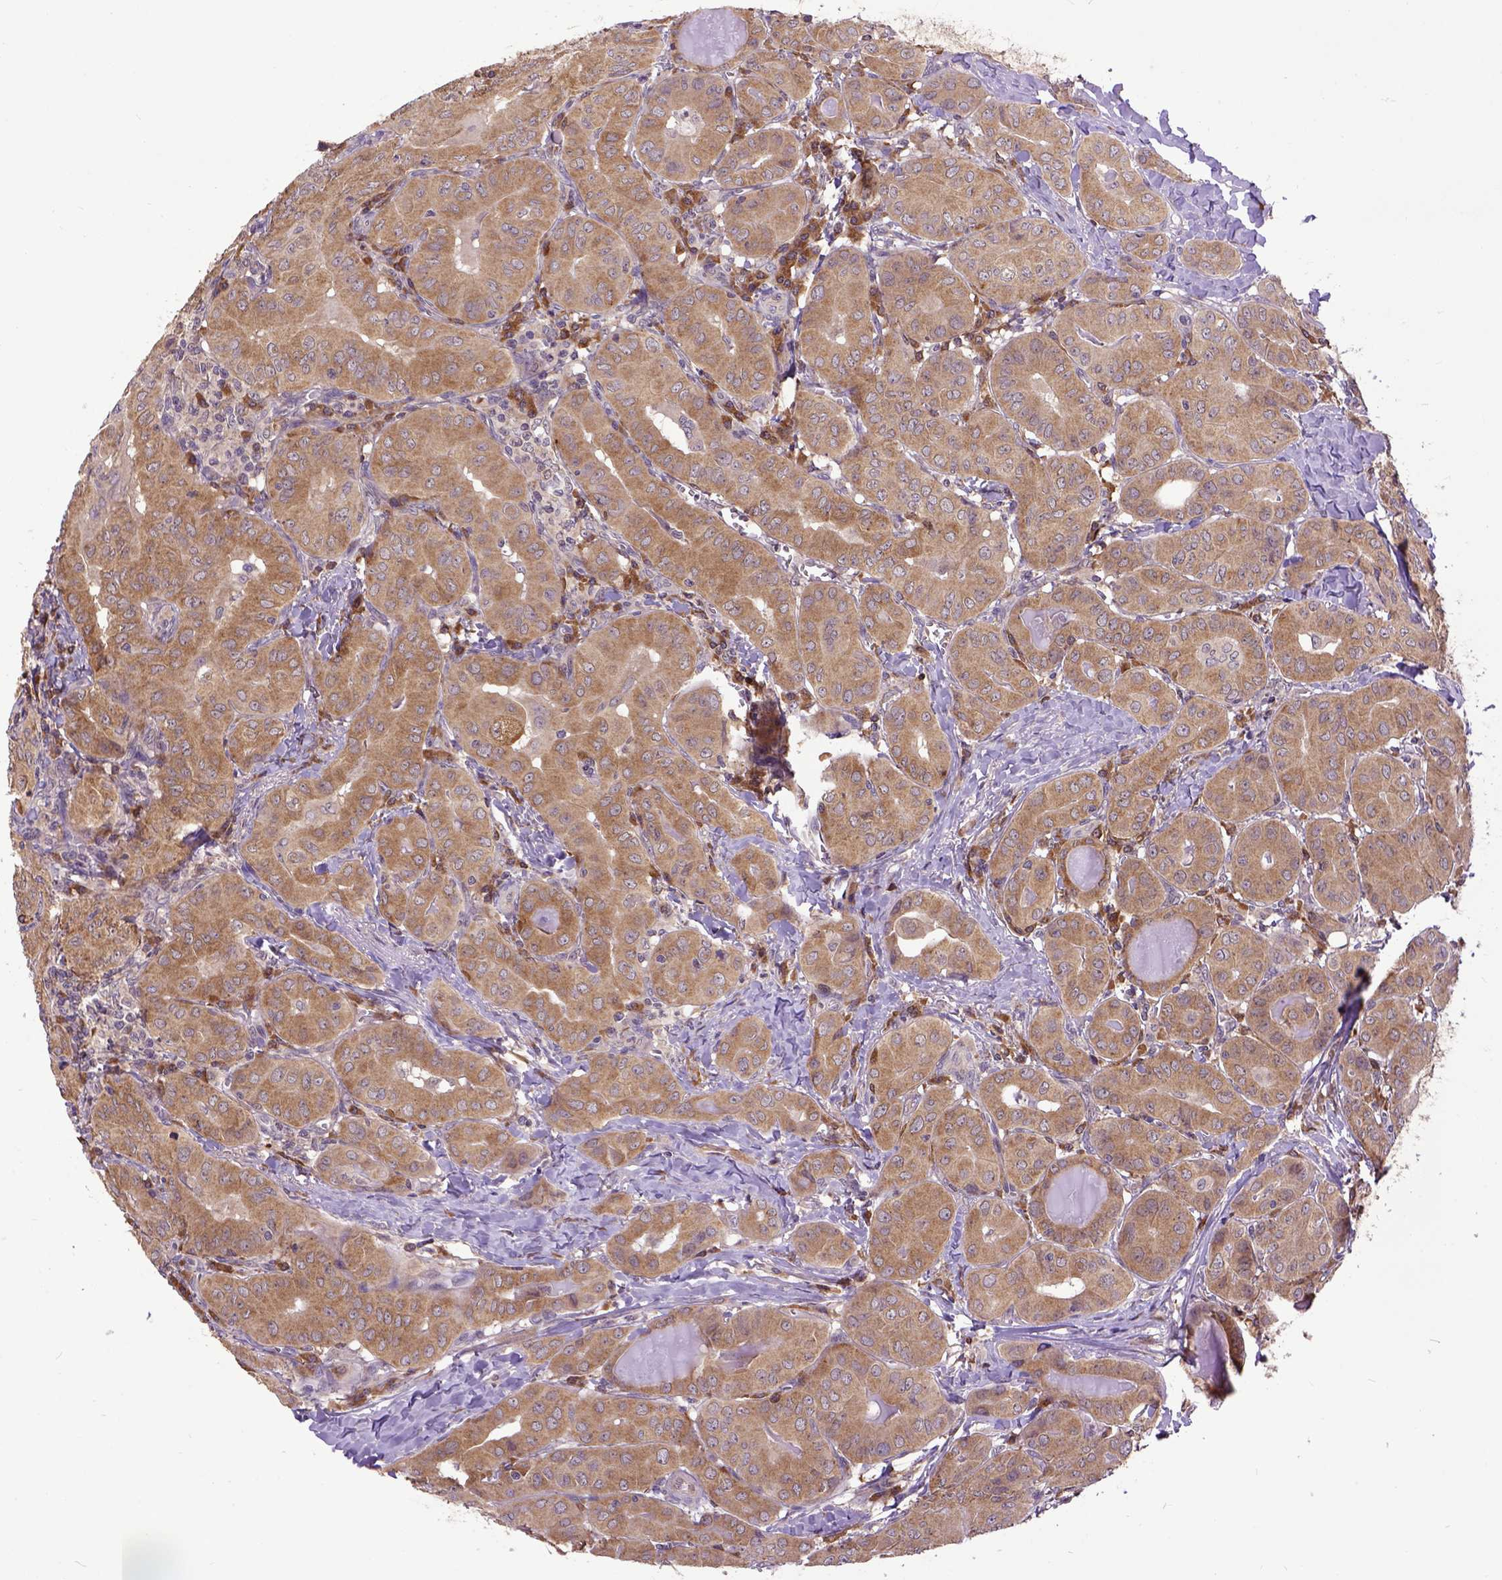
{"staining": {"intensity": "moderate", "quantity": ">75%", "location": "cytoplasmic/membranous"}, "tissue": "thyroid cancer", "cell_type": "Tumor cells", "image_type": "cancer", "snomed": [{"axis": "morphology", "description": "Papillary adenocarcinoma, NOS"}, {"axis": "topography", "description": "Thyroid gland"}], "caption": "This micrograph shows thyroid papillary adenocarcinoma stained with immunohistochemistry to label a protein in brown. The cytoplasmic/membranous of tumor cells show moderate positivity for the protein. Nuclei are counter-stained blue.", "gene": "ARL1", "patient": {"sex": "female", "age": 37}}